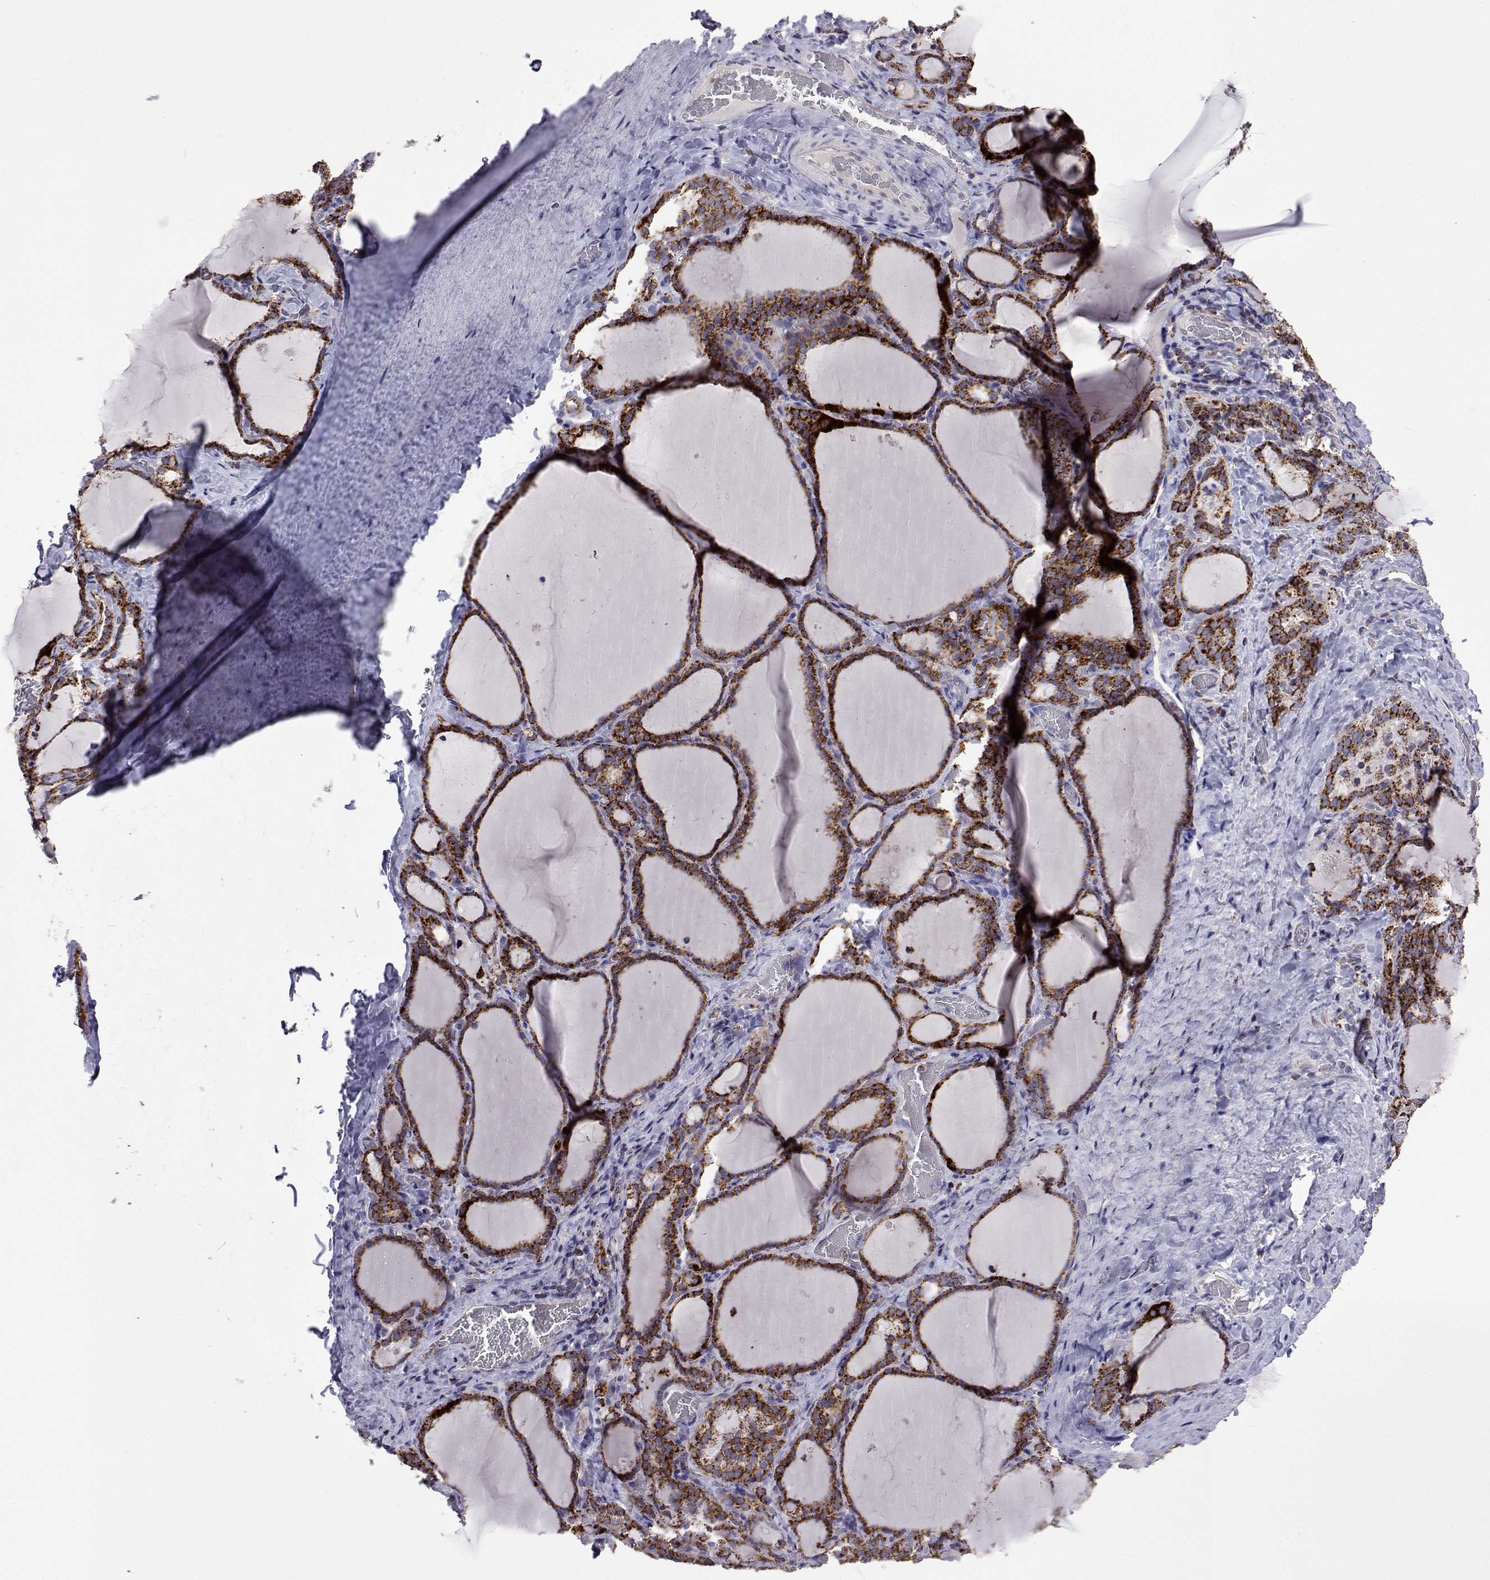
{"staining": {"intensity": "strong", "quantity": ">75%", "location": "cytoplasmic/membranous"}, "tissue": "thyroid gland", "cell_type": "Glandular cells", "image_type": "normal", "snomed": [{"axis": "morphology", "description": "Normal tissue, NOS"}, {"axis": "topography", "description": "Thyroid gland"}], "caption": "Glandular cells exhibit high levels of strong cytoplasmic/membranous expression in approximately >75% of cells in benign thyroid gland. The staining is performed using DAB brown chromogen to label protein expression. The nuclei are counter-stained blue using hematoxylin.", "gene": "MCCC2", "patient": {"sex": "female", "age": 22}}